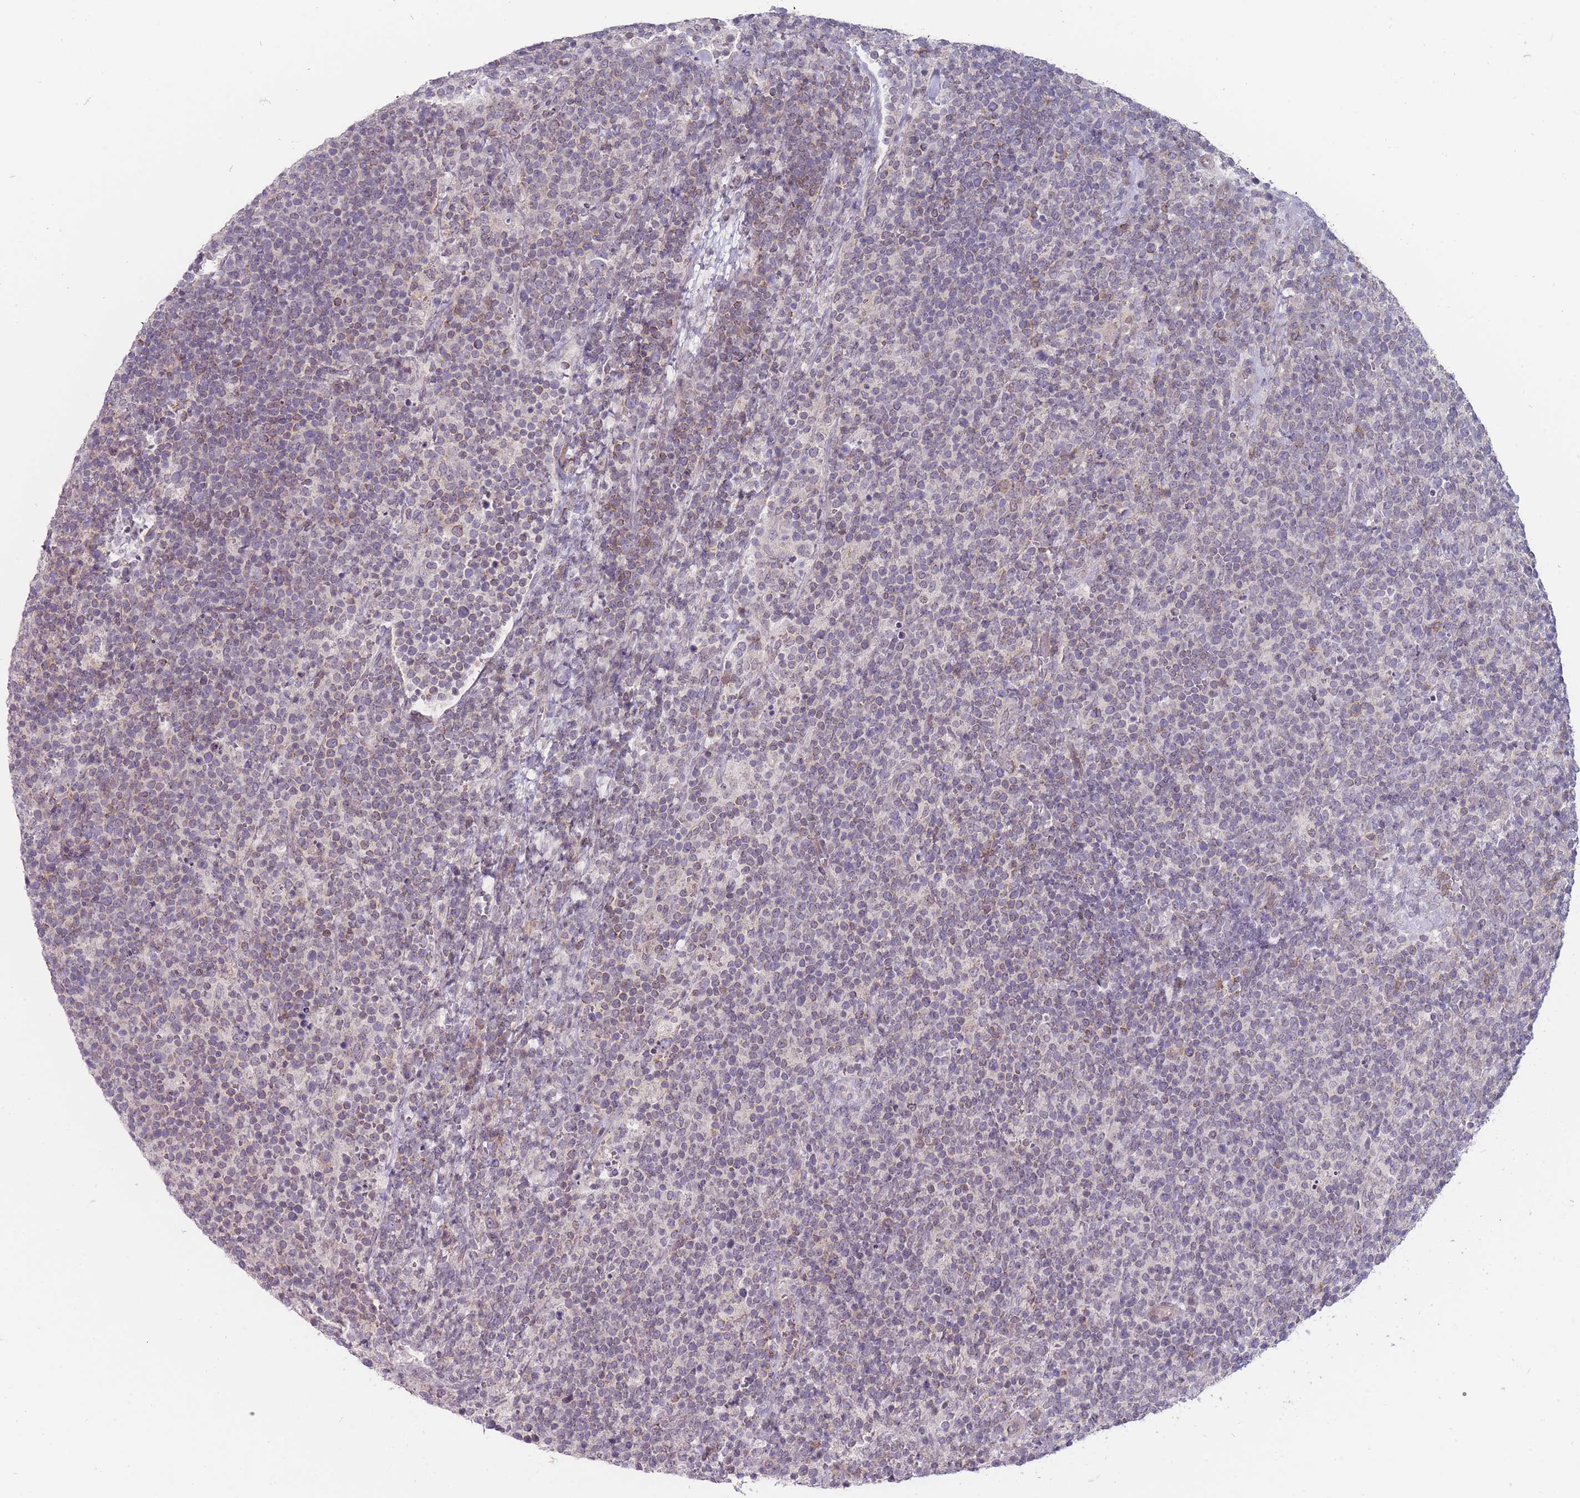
{"staining": {"intensity": "weak", "quantity": "<25%", "location": "cytoplasmic/membranous"}, "tissue": "lymphoma", "cell_type": "Tumor cells", "image_type": "cancer", "snomed": [{"axis": "morphology", "description": "Malignant lymphoma, non-Hodgkin's type, High grade"}, {"axis": "topography", "description": "Lymph node"}], "caption": "The immunohistochemistry (IHC) photomicrograph has no significant staining in tumor cells of high-grade malignant lymphoma, non-Hodgkin's type tissue.", "gene": "PCDH12", "patient": {"sex": "male", "age": 61}}